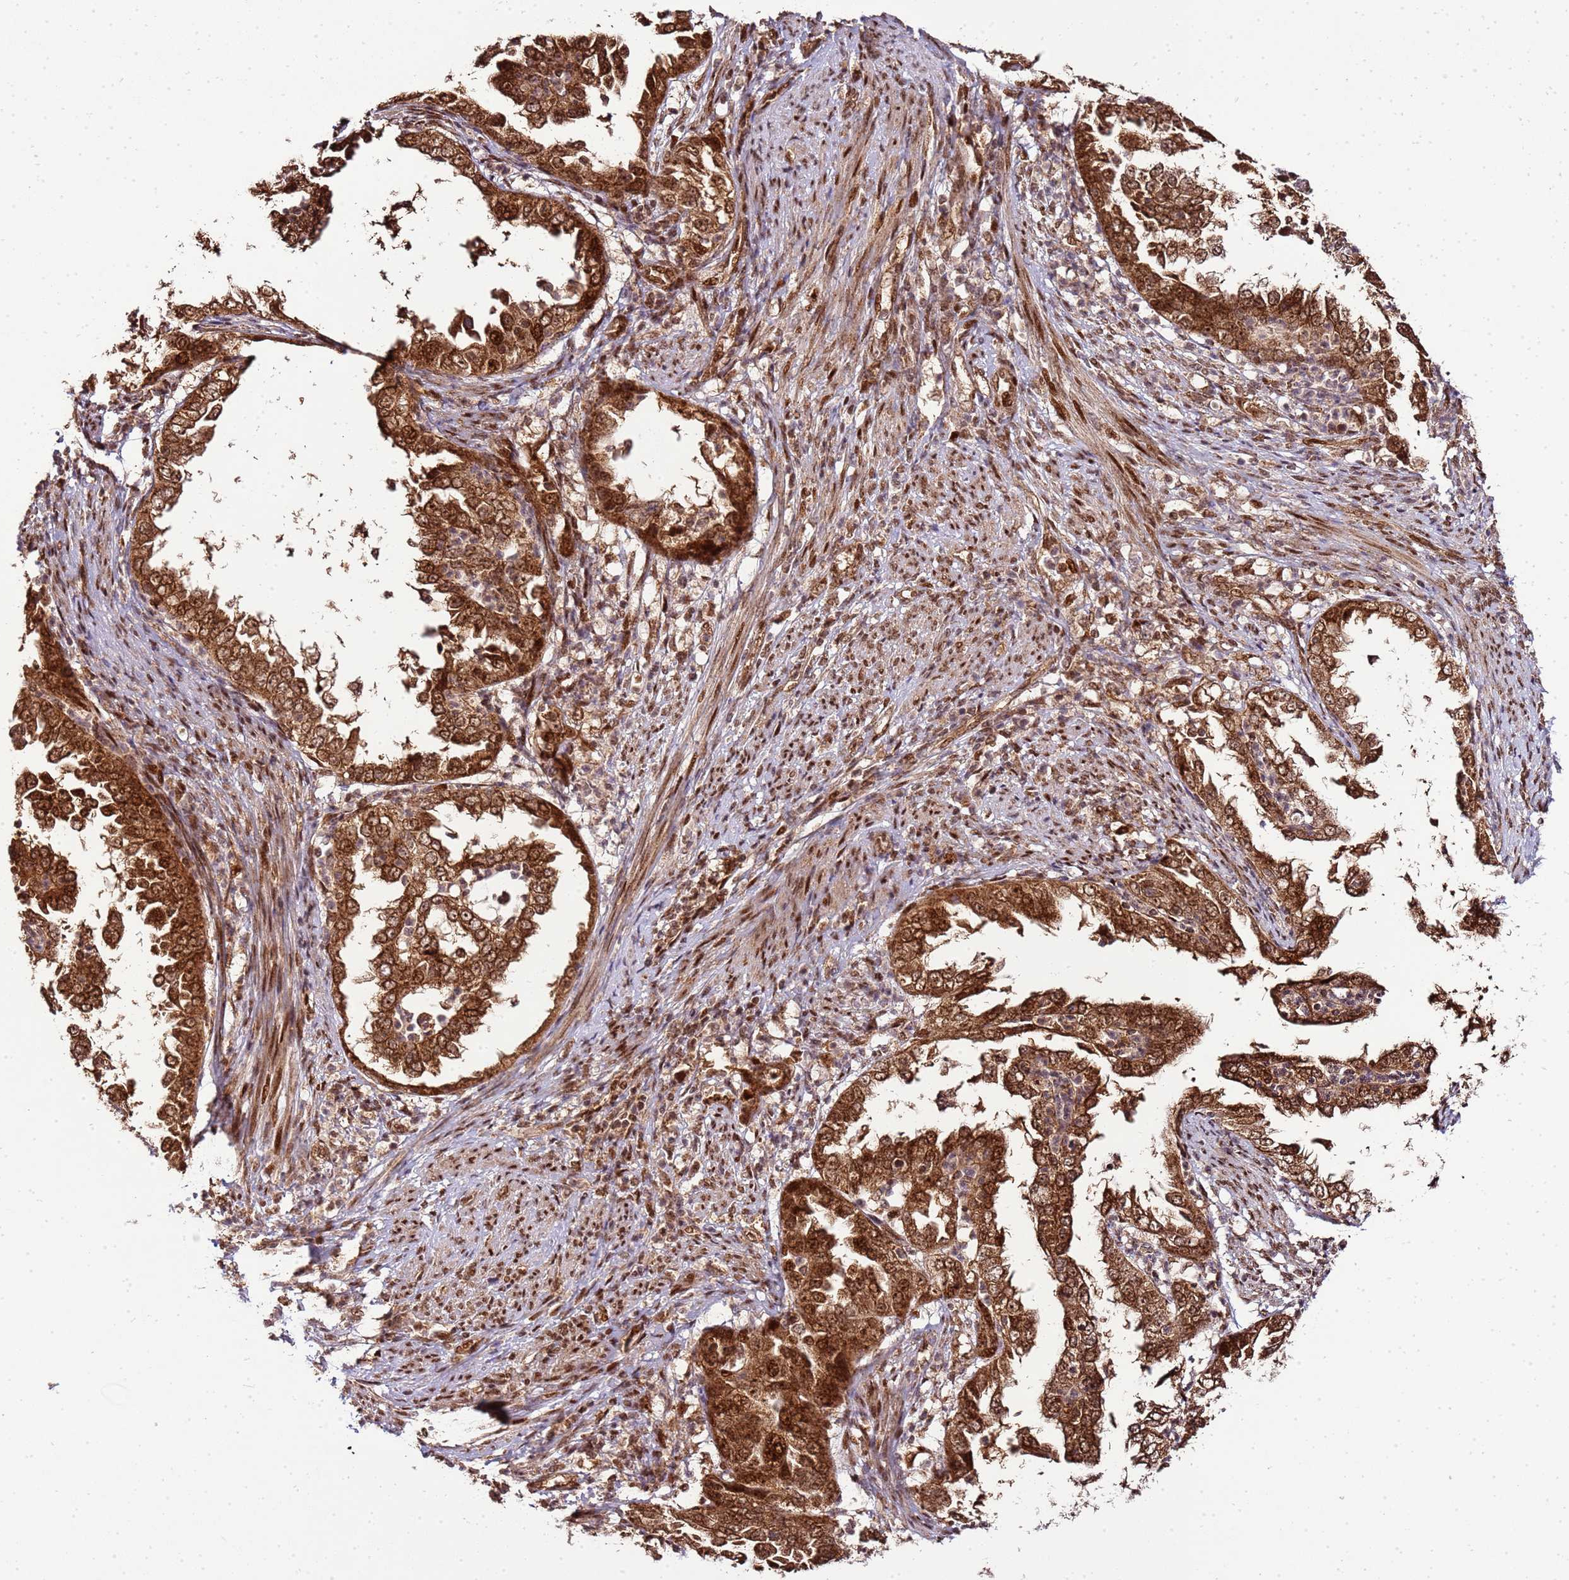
{"staining": {"intensity": "strong", "quantity": ">75%", "location": "cytoplasmic/membranous,nuclear"}, "tissue": "endometrial cancer", "cell_type": "Tumor cells", "image_type": "cancer", "snomed": [{"axis": "morphology", "description": "Adenocarcinoma, NOS"}, {"axis": "topography", "description": "Endometrium"}], "caption": "The photomicrograph displays immunohistochemical staining of endometrial cancer (adenocarcinoma). There is strong cytoplasmic/membranous and nuclear expression is identified in about >75% of tumor cells.", "gene": "PEX14", "patient": {"sex": "female", "age": 85}}